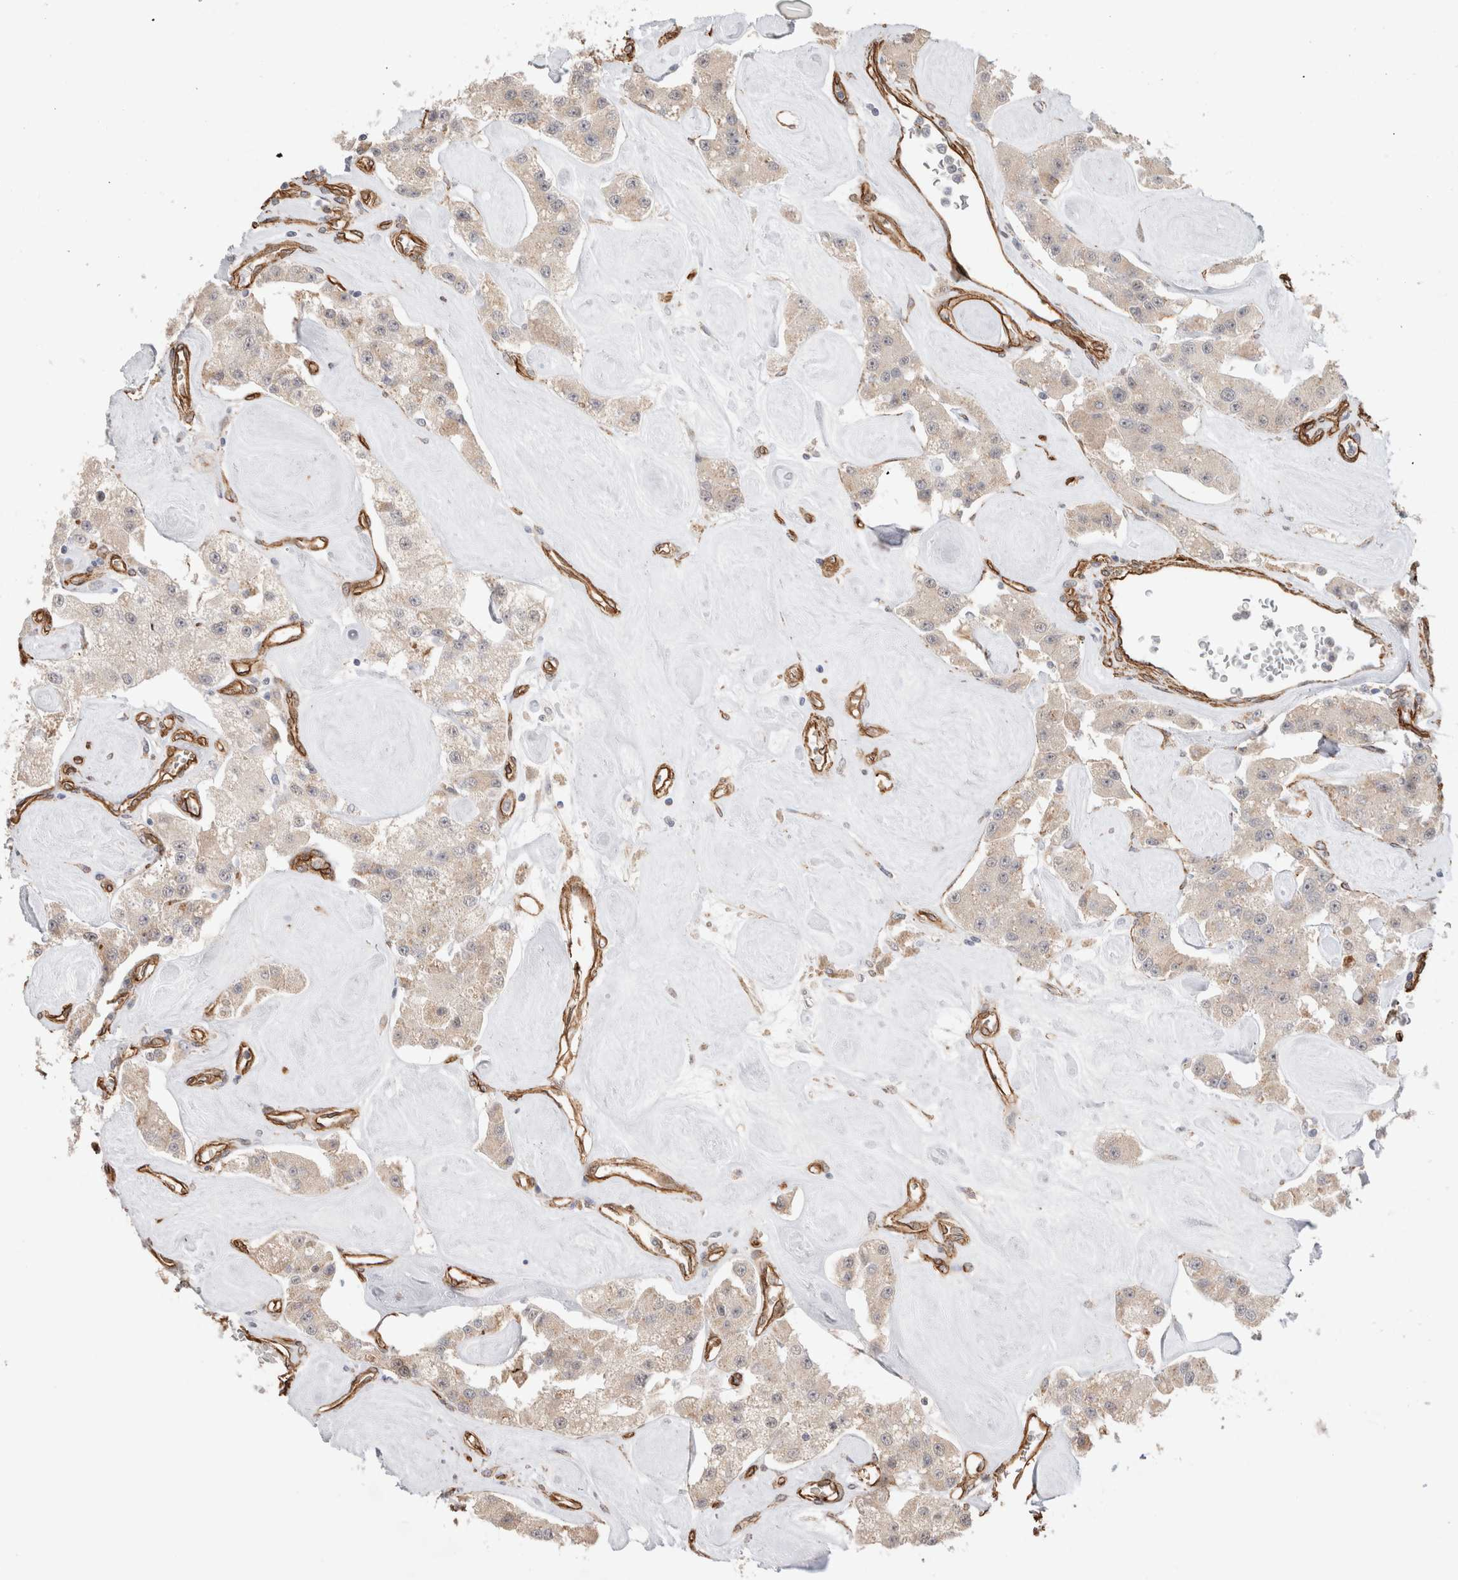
{"staining": {"intensity": "weak", "quantity": "25%-75%", "location": "cytoplasmic/membranous"}, "tissue": "carcinoid", "cell_type": "Tumor cells", "image_type": "cancer", "snomed": [{"axis": "morphology", "description": "Carcinoid, malignant, NOS"}, {"axis": "topography", "description": "Pancreas"}], "caption": "A histopathology image showing weak cytoplasmic/membranous positivity in approximately 25%-75% of tumor cells in carcinoid (malignant), as visualized by brown immunohistochemical staining.", "gene": "CAAP1", "patient": {"sex": "male", "age": 41}}